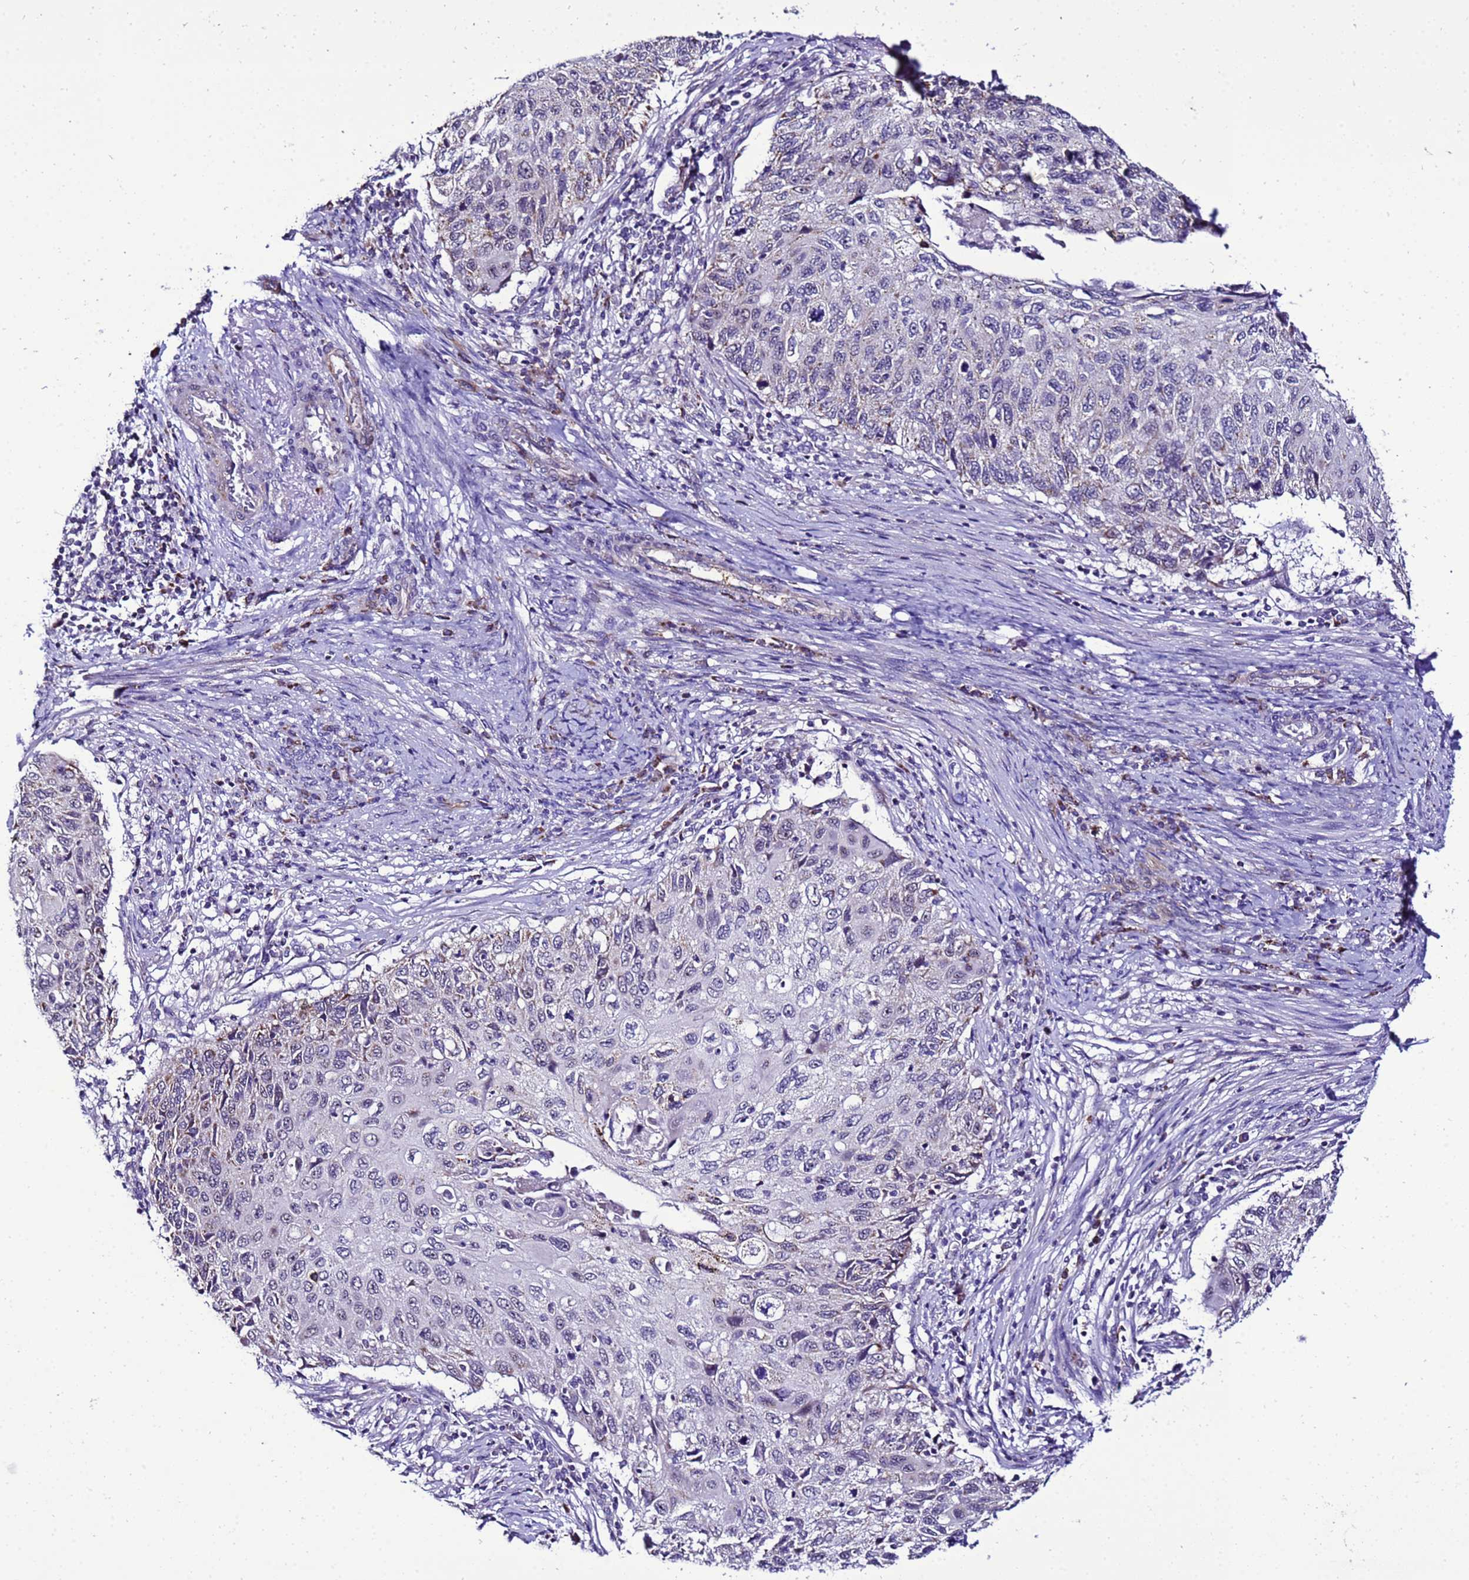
{"staining": {"intensity": "negative", "quantity": "none", "location": "none"}, "tissue": "cervical cancer", "cell_type": "Tumor cells", "image_type": "cancer", "snomed": [{"axis": "morphology", "description": "Squamous cell carcinoma, NOS"}, {"axis": "topography", "description": "Cervix"}], "caption": "This is a micrograph of immunohistochemistry (IHC) staining of cervical cancer, which shows no staining in tumor cells.", "gene": "DPH6", "patient": {"sex": "female", "age": 70}}